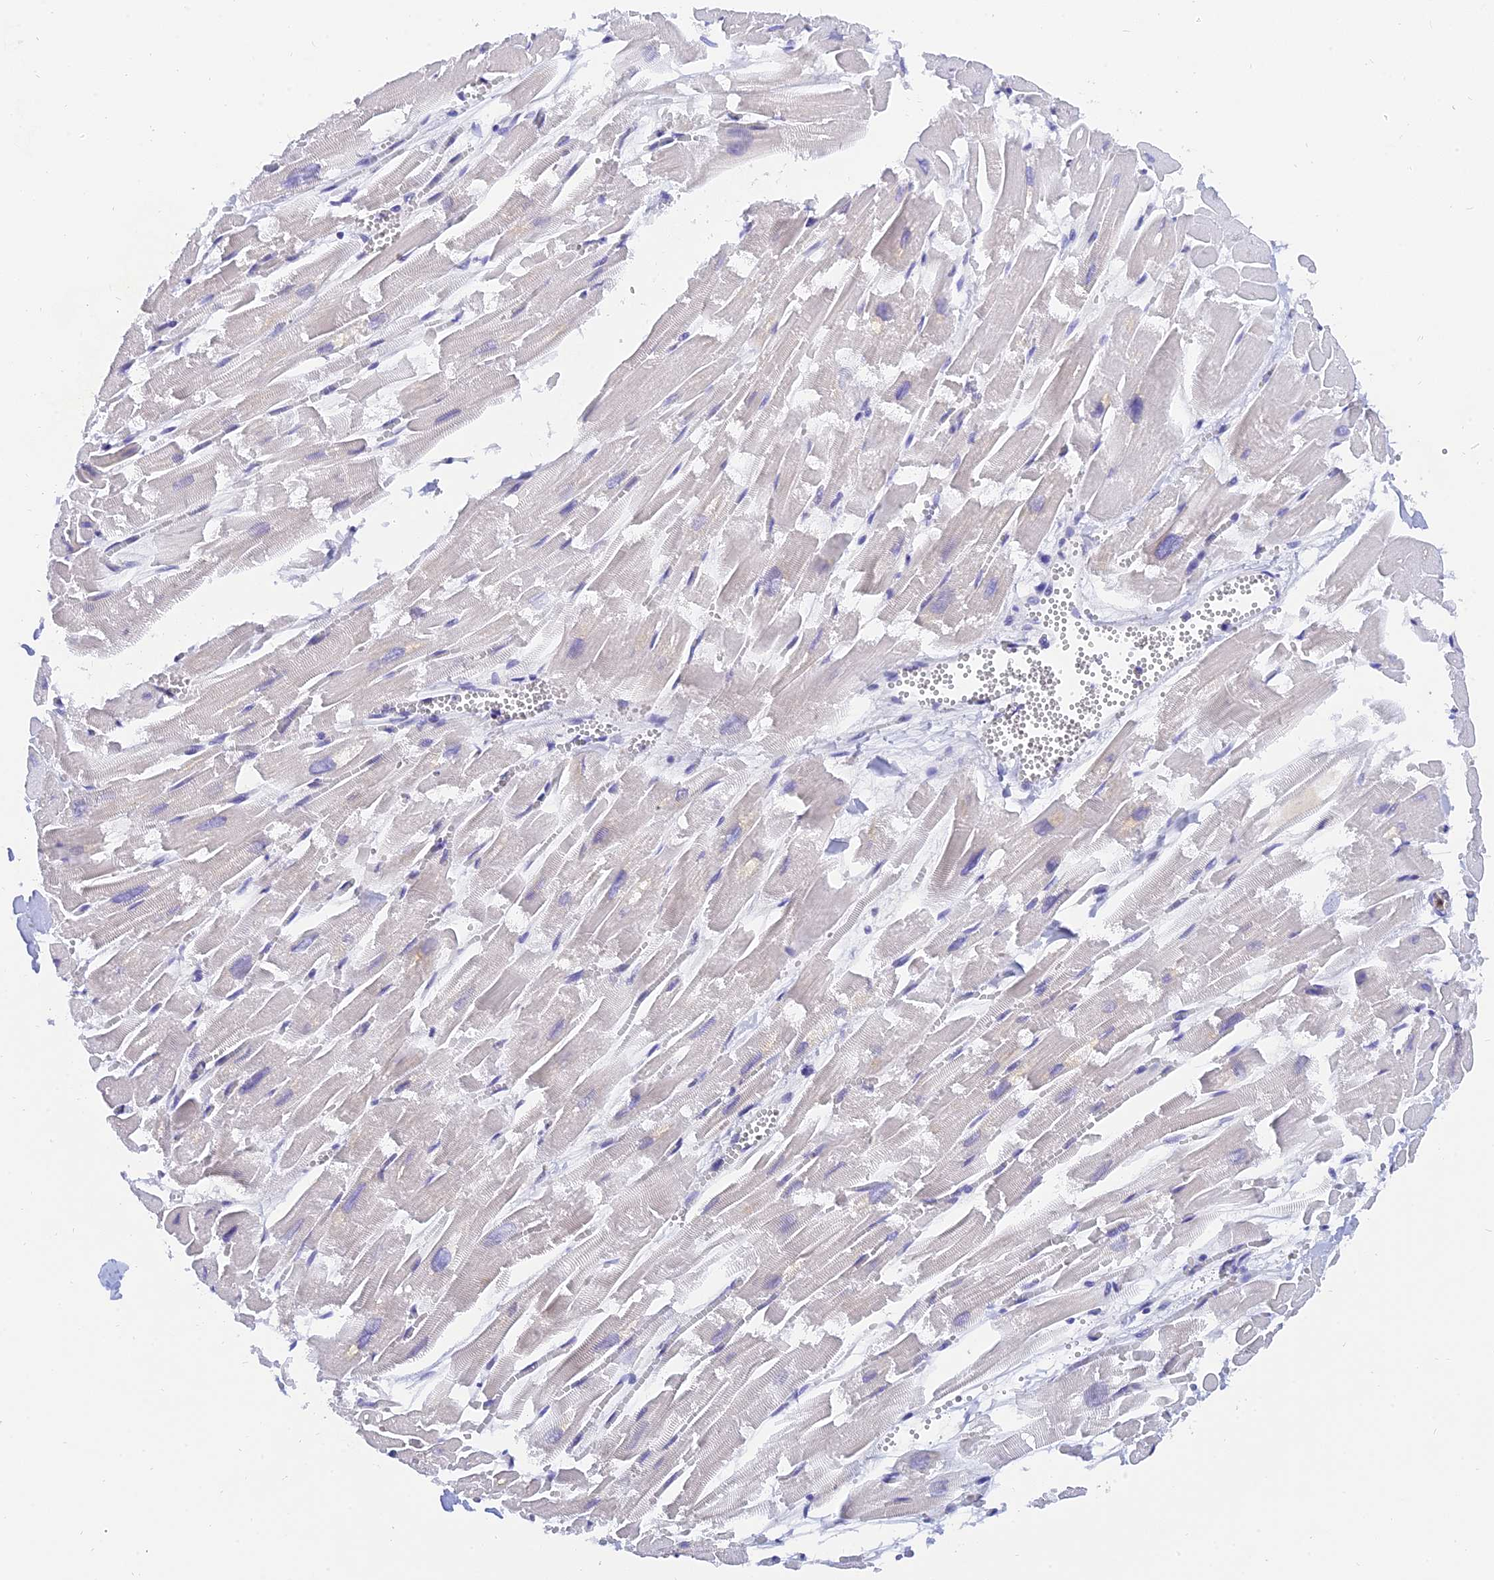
{"staining": {"intensity": "negative", "quantity": "none", "location": "none"}, "tissue": "heart muscle", "cell_type": "Cardiomyocytes", "image_type": "normal", "snomed": [{"axis": "morphology", "description": "Normal tissue, NOS"}, {"axis": "topography", "description": "Heart"}], "caption": "Heart muscle stained for a protein using immunohistochemistry exhibits no positivity cardiomyocytes.", "gene": "DPY30", "patient": {"sex": "male", "age": 54}}